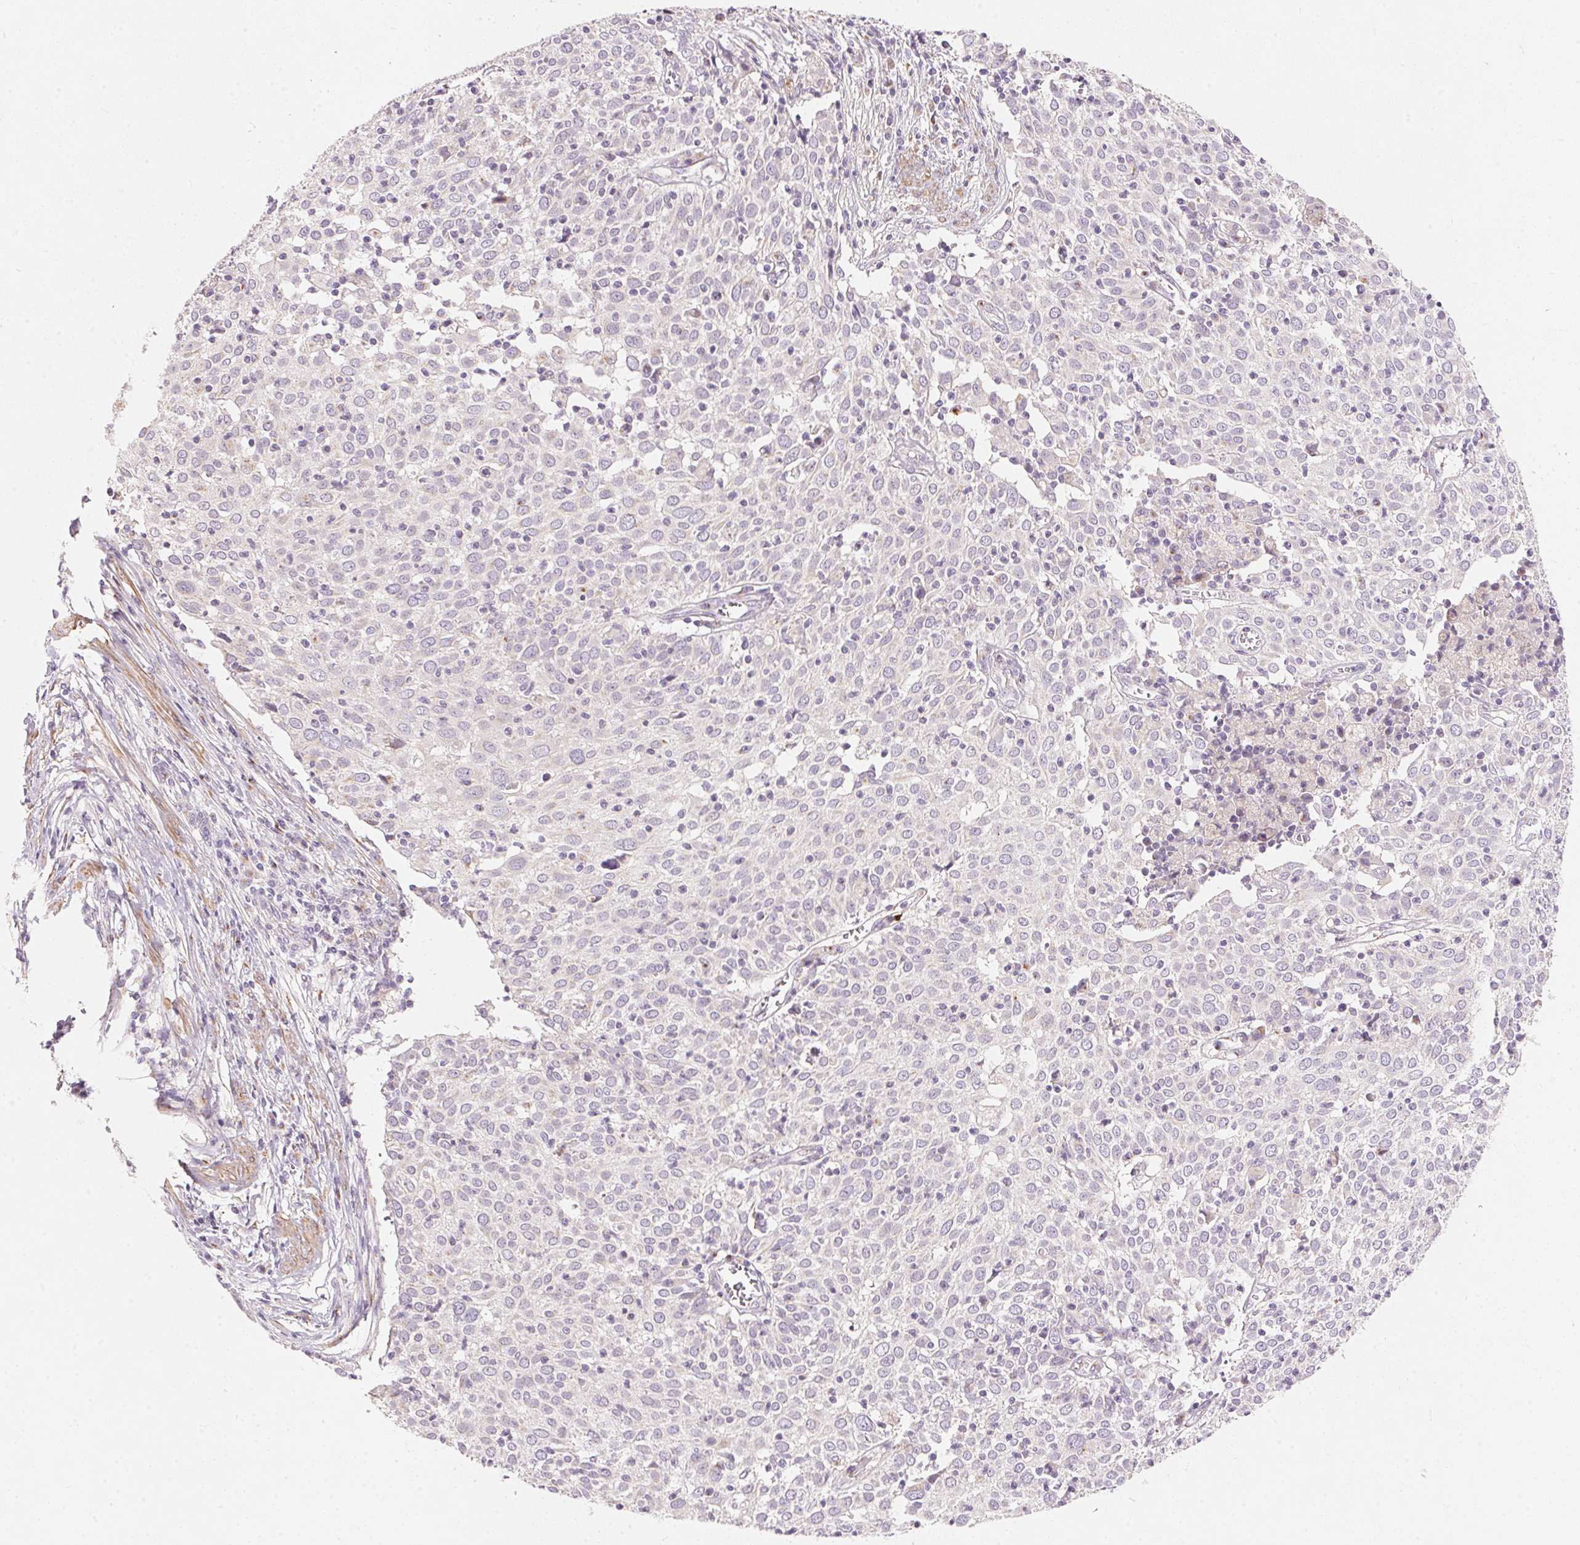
{"staining": {"intensity": "negative", "quantity": "none", "location": "none"}, "tissue": "cervical cancer", "cell_type": "Tumor cells", "image_type": "cancer", "snomed": [{"axis": "morphology", "description": "Squamous cell carcinoma, NOS"}, {"axis": "topography", "description": "Cervix"}], "caption": "IHC of human cervical cancer (squamous cell carcinoma) exhibits no expression in tumor cells.", "gene": "DRAM2", "patient": {"sex": "female", "age": 39}}